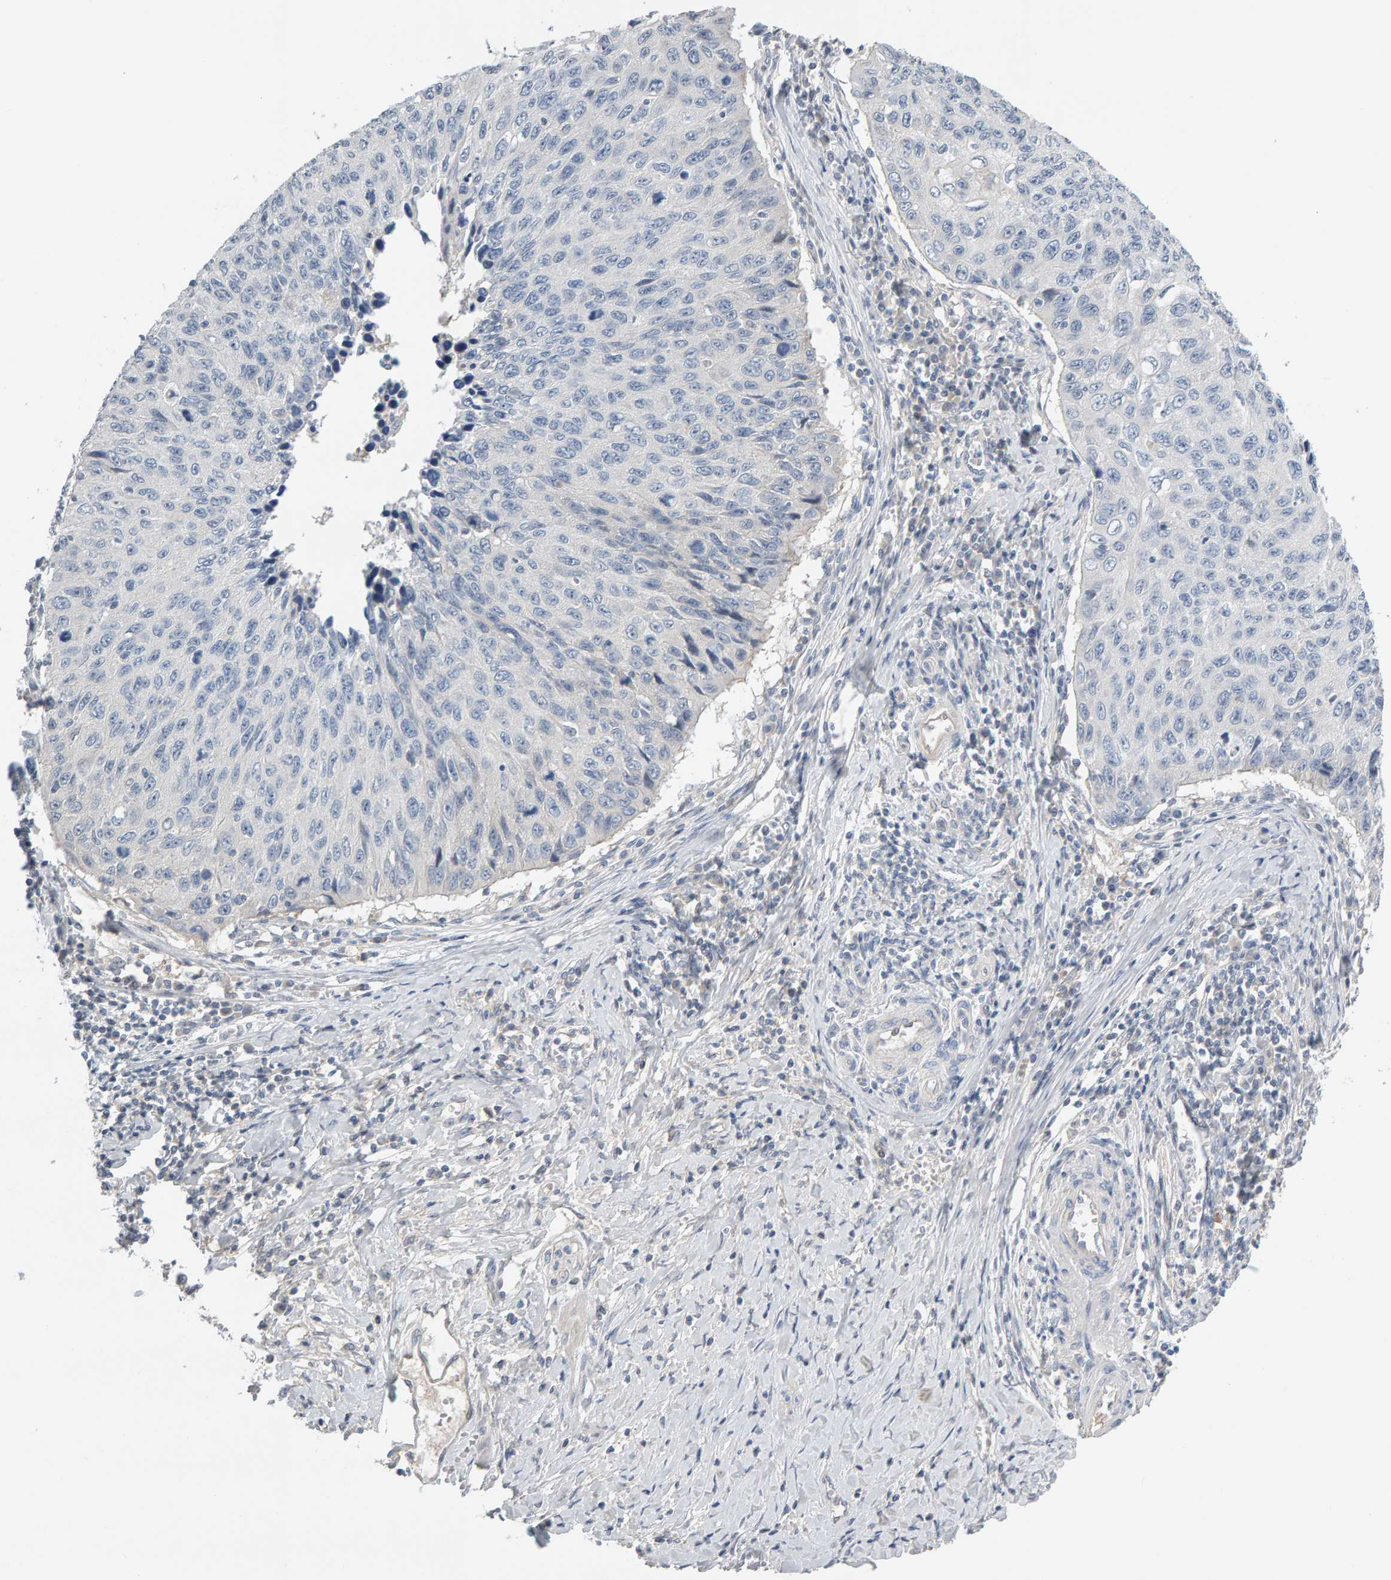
{"staining": {"intensity": "negative", "quantity": "none", "location": "none"}, "tissue": "cervical cancer", "cell_type": "Tumor cells", "image_type": "cancer", "snomed": [{"axis": "morphology", "description": "Squamous cell carcinoma, NOS"}, {"axis": "topography", "description": "Cervix"}], "caption": "Immunohistochemistry image of human squamous cell carcinoma (cervical) stained for a protein (brown), which shows no positivity in tumor cells.", "gene": "GFUS", "patient": {"sex": "female", "age": 53}}